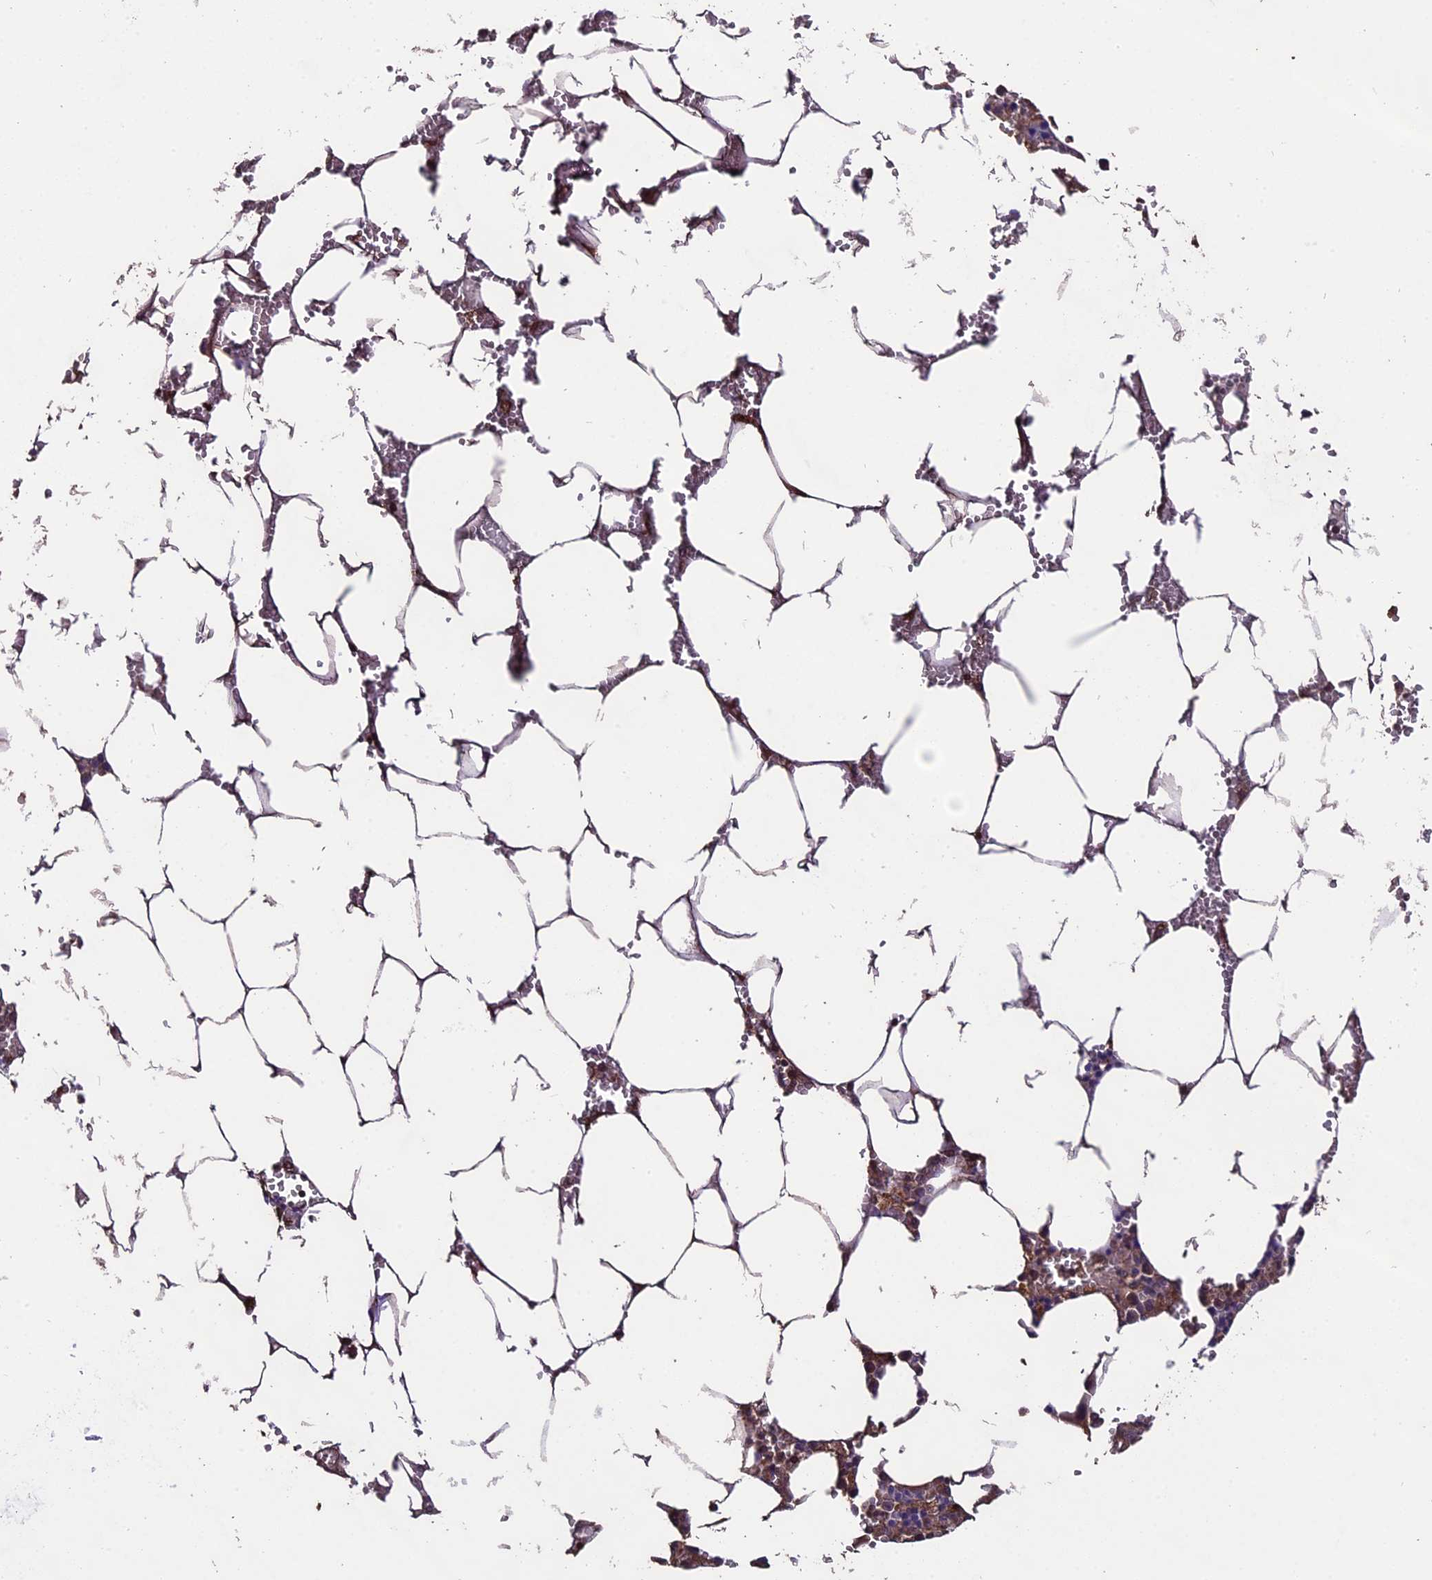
{"staining": {"intensity": "moderate", "quantity": "<25%", "location": "cytoplasmic/membranous"}, "tissue": "bone marrow", "cell_type": "Hematopoietic cells", "image_type": "normal", "snomed": [{"axis": "morphology", "description": "Normal tissue, NOS"}, {"axis": "topography", "description": "Bone marrow"}], "caption": "DAB (3,3'-diaminobenzidine) immunohistochemical staining of normal human bone marrow shows moderate cytoplasmic/membranous protein positivity in approximately <25% of hematopoietic cells. (Stains: DAB (3,3'-diaminobenzidine) in brown, nuclei in blue, Microscopy: brightfield microscopy at high magnification).", "gene": "TTLL10", "patient": {"sex": "male", "age": 70}}